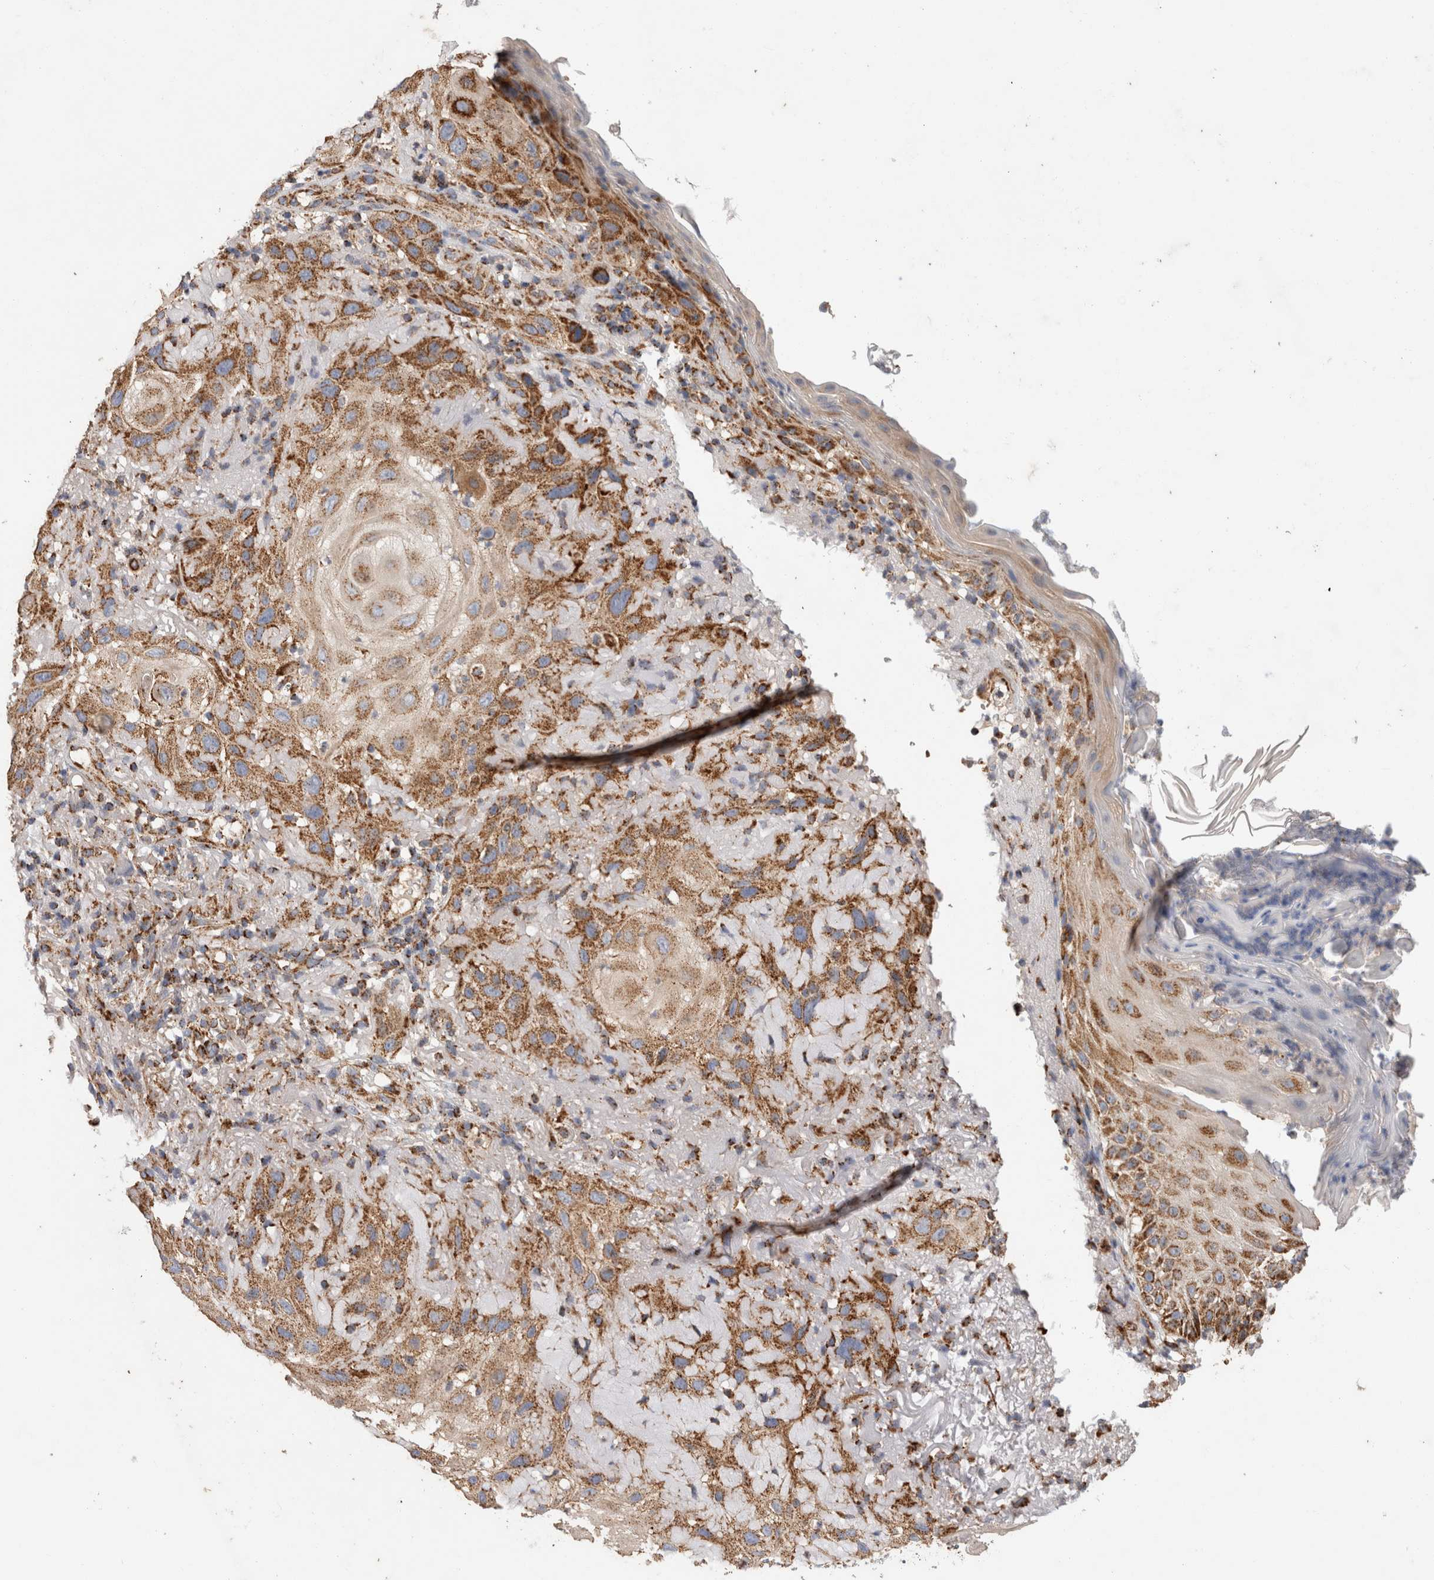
{"staining": {"intensity": "moderate", "quantity": ">75%", "location": "cytoplasmic/membranous"}, "tissue": "skin cancer", "cell_type": "Tumor cells", "image_type": "cancer", "snomed": [{"axis": "morphology", "description": "Squamous cell carcinoma, NOS"}, {"axis": "topography", "description": "Skin"}], "caption": "Tumor cells display medium levels of moderate cytoplasmic/membranous expression in approximately >75% of cells in skin squamous cell carcinoma.", "gene": "IARS2", "patient": {"sex": "female", "age": 96}}